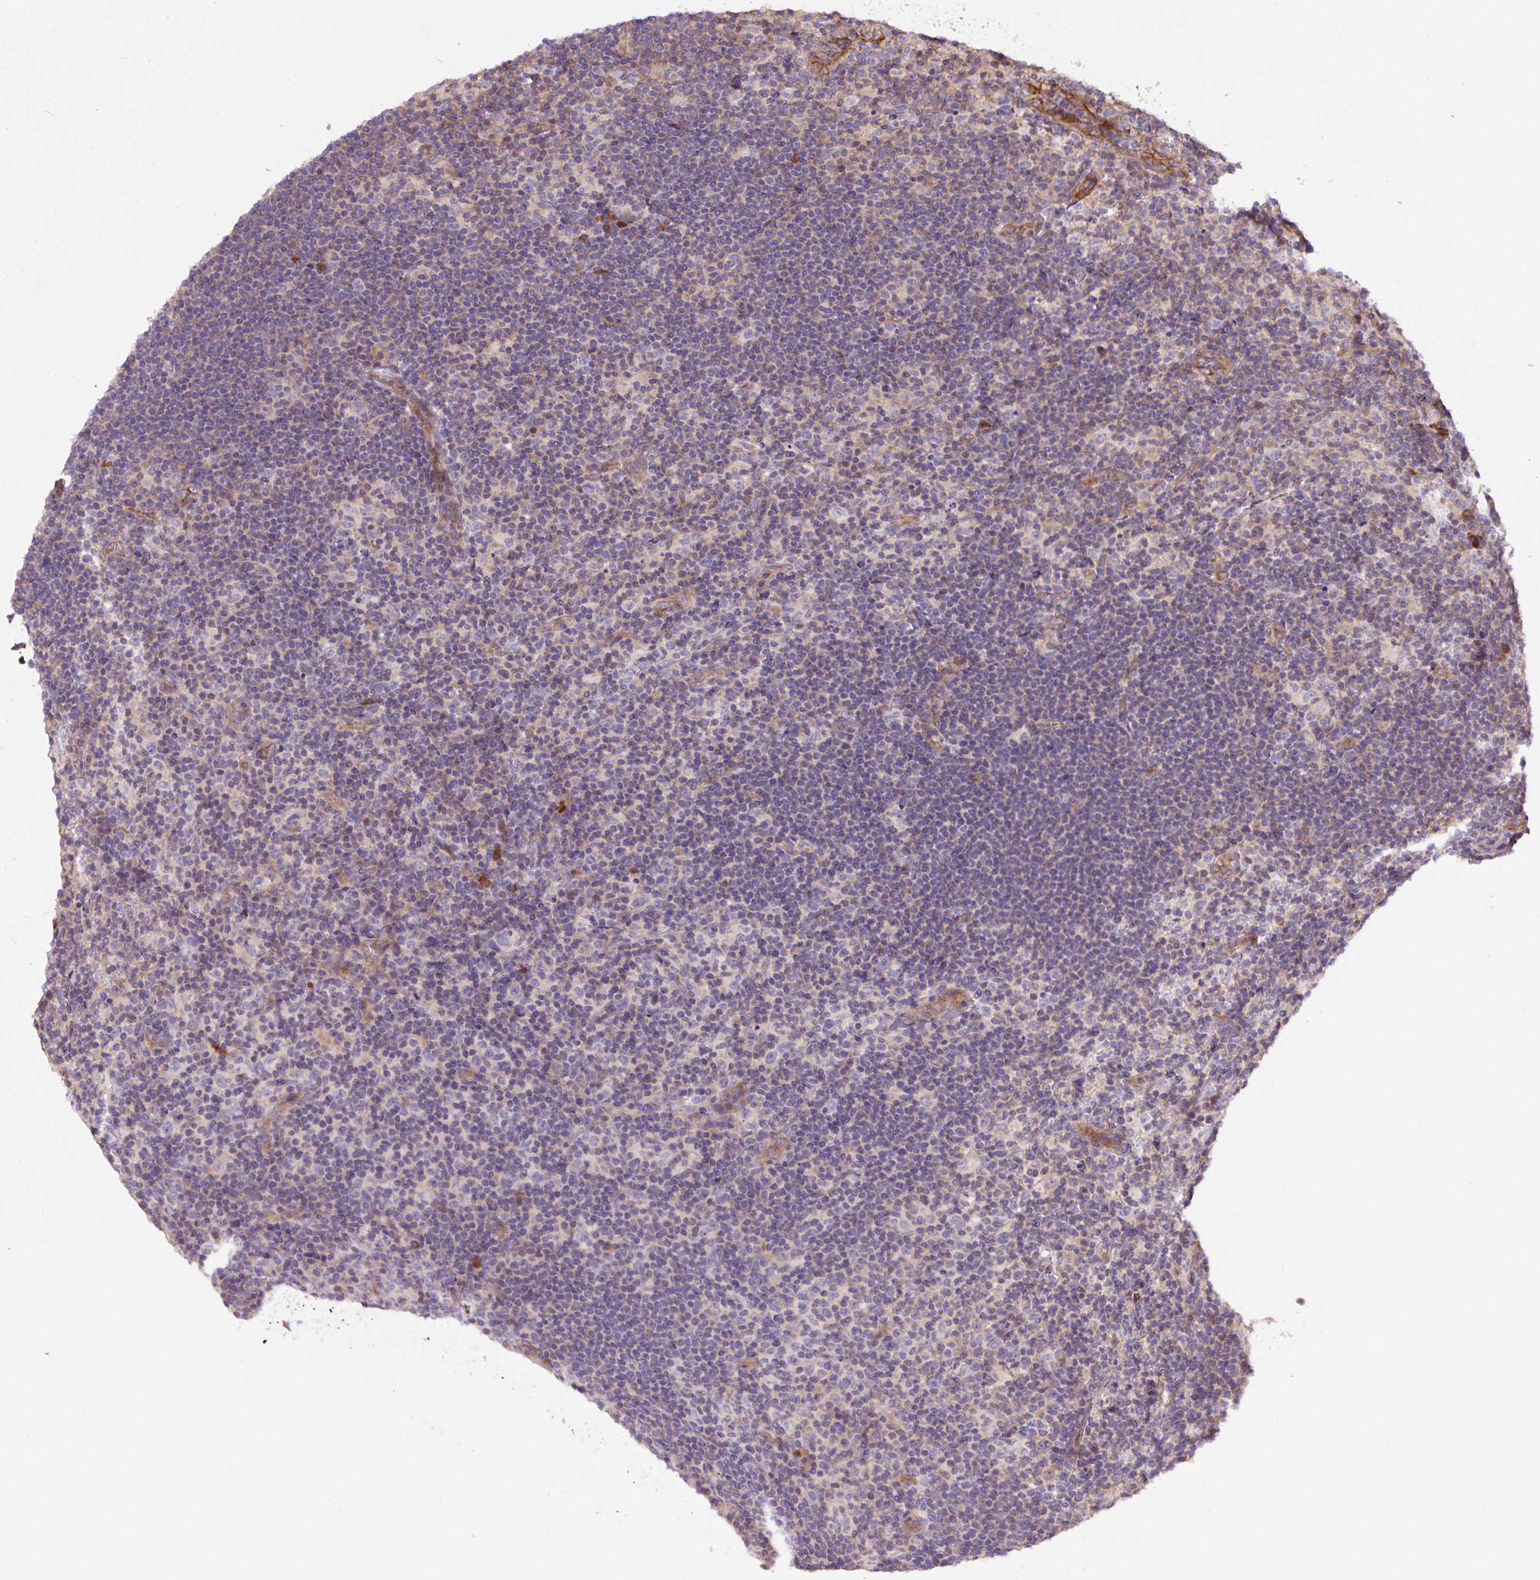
{"staining": {"intensity": "negative", "quantity": "none", "location": "none"}, "tissue": "lymphoma", "cell_type": "Tumor cells", "image_type": "cancer", "snomed": [{"axis": "morphology", "description": "Hodgkin's disease, NOS"}, {"axis": "topography", "description": "Lymph node"}], "caption": "A high-resolution histopathology image shows immunohistochemistry staining of lymphoma, which exhibits no significant staining in tumor cells.", "gene": "PPME1", "patient": {"sex": "female", "age": 57}}